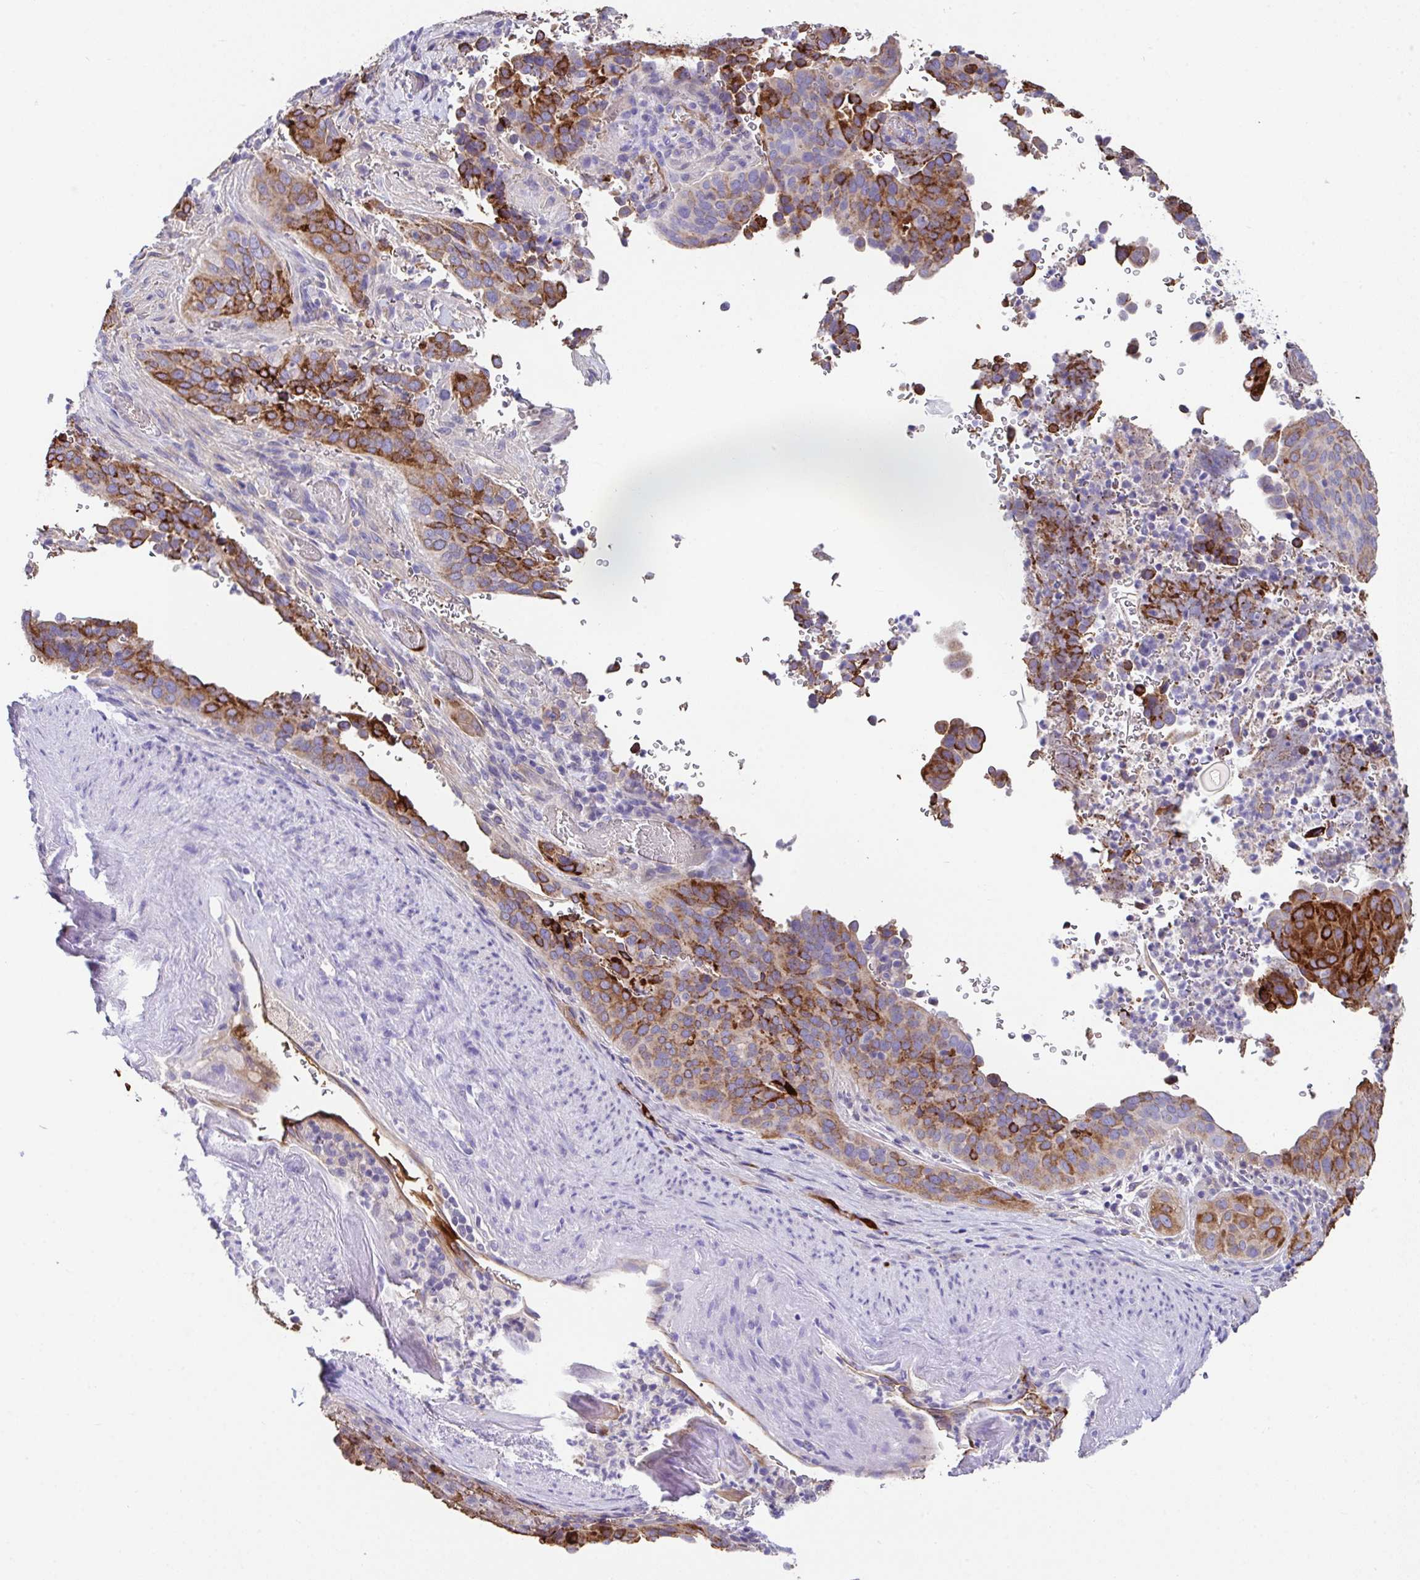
{"staining": {"intensity": "strong", "quantity": "25%-75%", "location": "cytoplasmic/membranous"}, "tissue": "cervical cancer", "cell_type": "Tumor cells", "image_type": "cancer", "snomed": [{"axis": "morphology", "description": "Squamous cell carcinoma, NOS"}, {"axis": "topography", "description": "Cervix"}], "caption": "The photomicrograph exhibits immunohistochemical staining of squamous cell carcinoma (cervical). There is strong cytoplasmic/membranous positivity is present in about 25%-75% of tumor cells.", "gene": "ZNF813", "patient": {"sex": "female", "age": 38}}